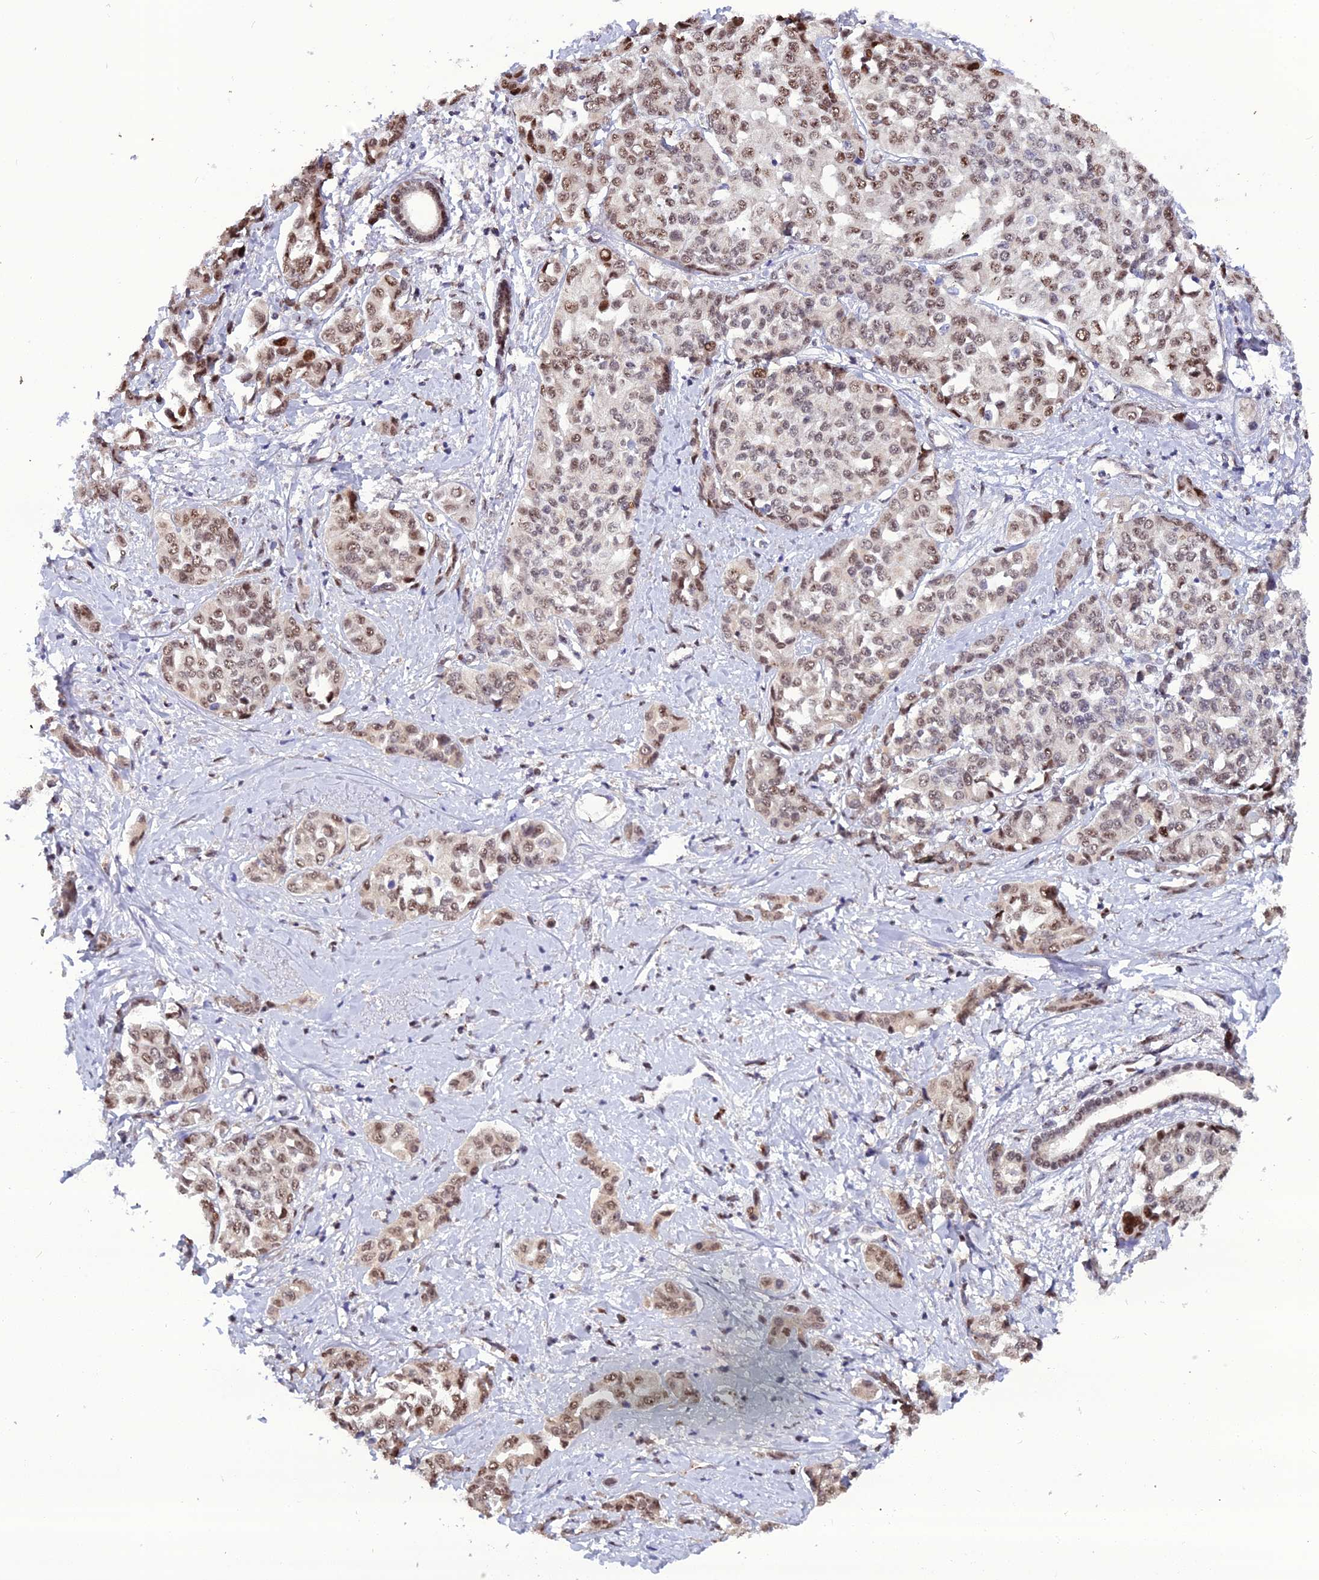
{"staining": {"intensity": "moderate", "quantity": ">75%", "location": "nuclear"}, "tissue": "liver cancer", "cell_type": "Tumor cells", "image_type": "cancer", "snomed": [{"axis": "morphology", "description": "Cholangiocarcinoma"}, {"axis": "topography", "description": "Liver"}], "caption": "A medium amount of moderate nuclear expression is appreciated in approximately >75% of tumor cells in liver cancer tissue.", "gene": "ARL2", "patient": {"sex": "female", "age": 77}}